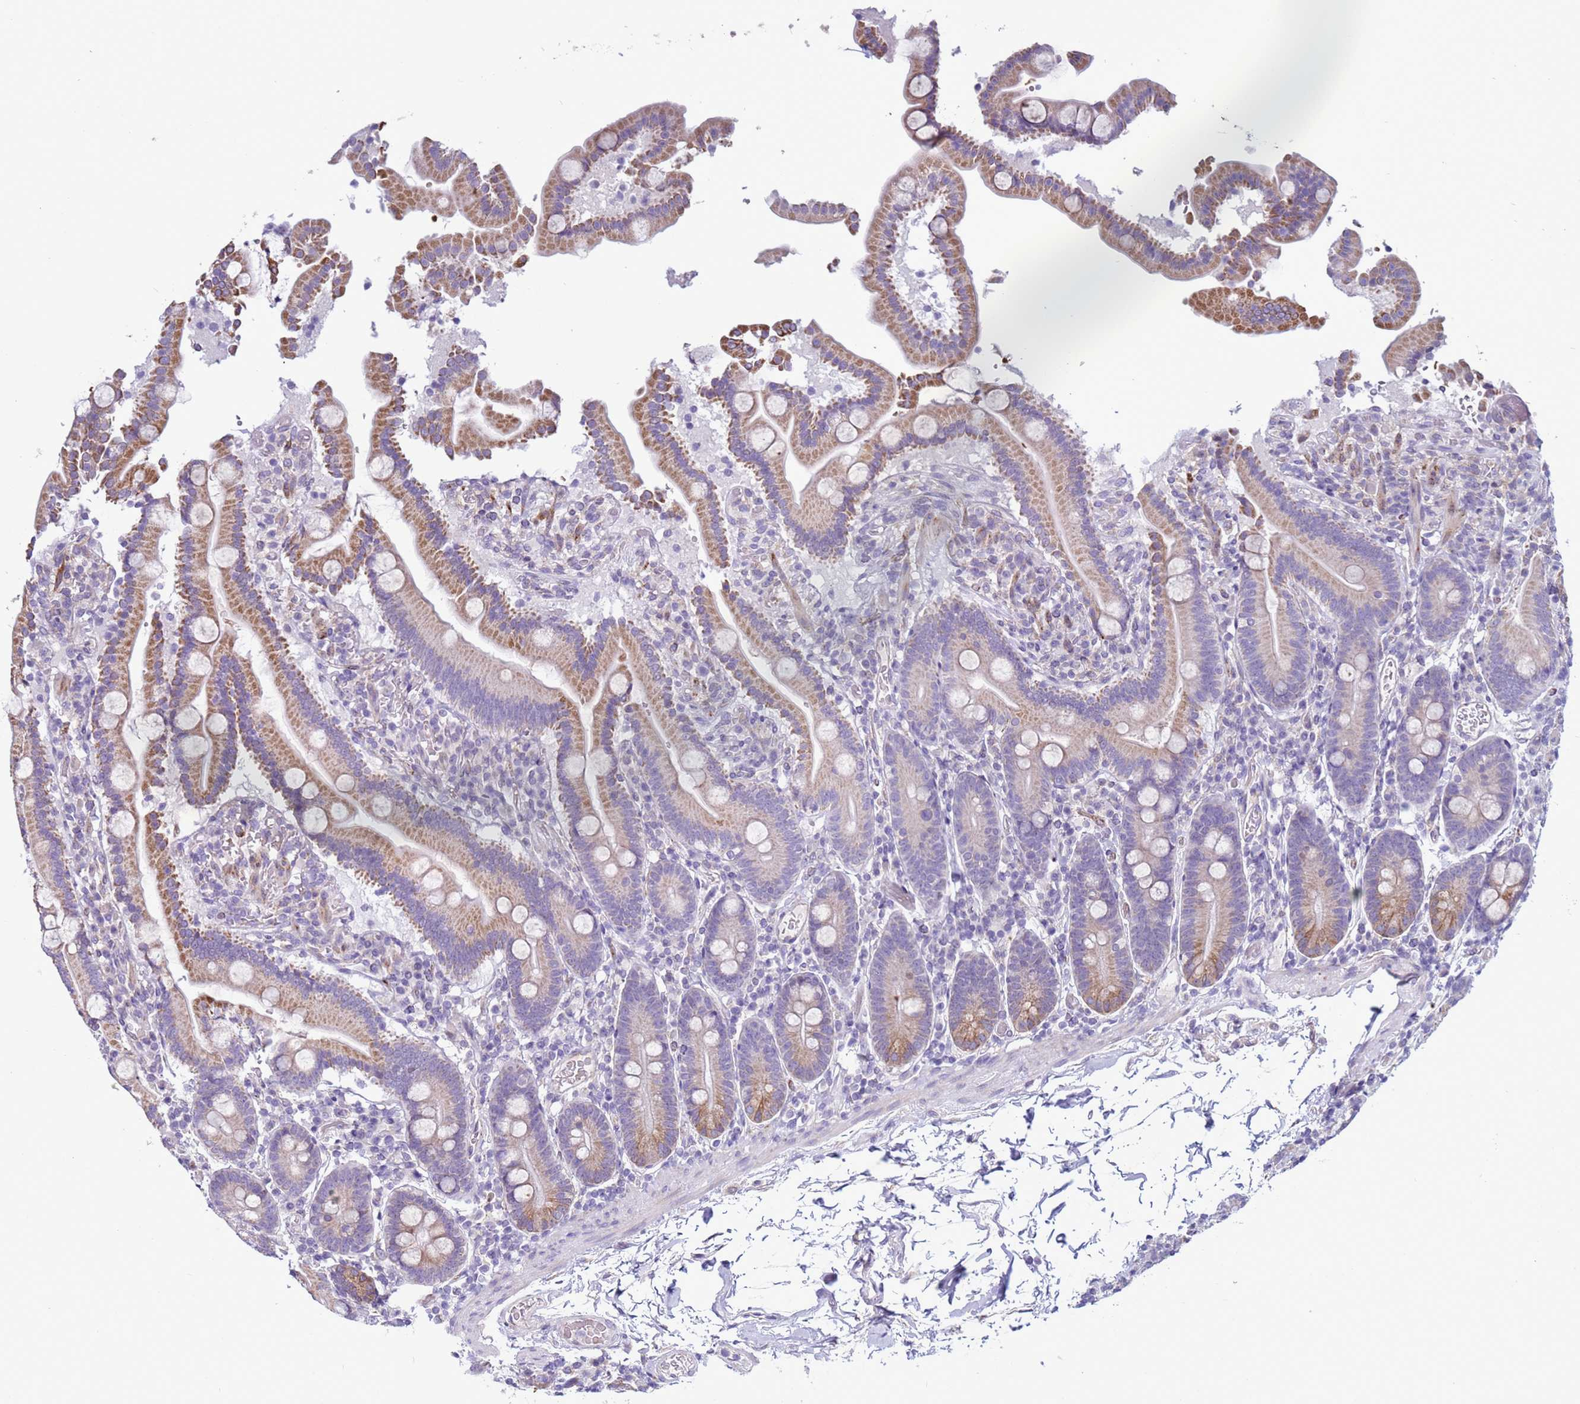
{"staining": {"intensity": "moderate", "quantity": ">75%", "location": "cytoplasmic/membranous"}, "tissue": "duodenum", "cell_type": "Glandular cells", "image_type": "normal", "snomed": [{"axis": "morphology", "description": "Normal tissue, NOS"}, {"axis": "topography", "description": "Duodenum"}], "caption": "This micrograph shows immunohistochemistry (IHC) staining of normal human duodenum, with medium moderate cytoplasmic/membranous positivity in approximately >75% of glandular cells.", "gene": "ABHD17B", "patient": {"sex": "male", "age": 55}}